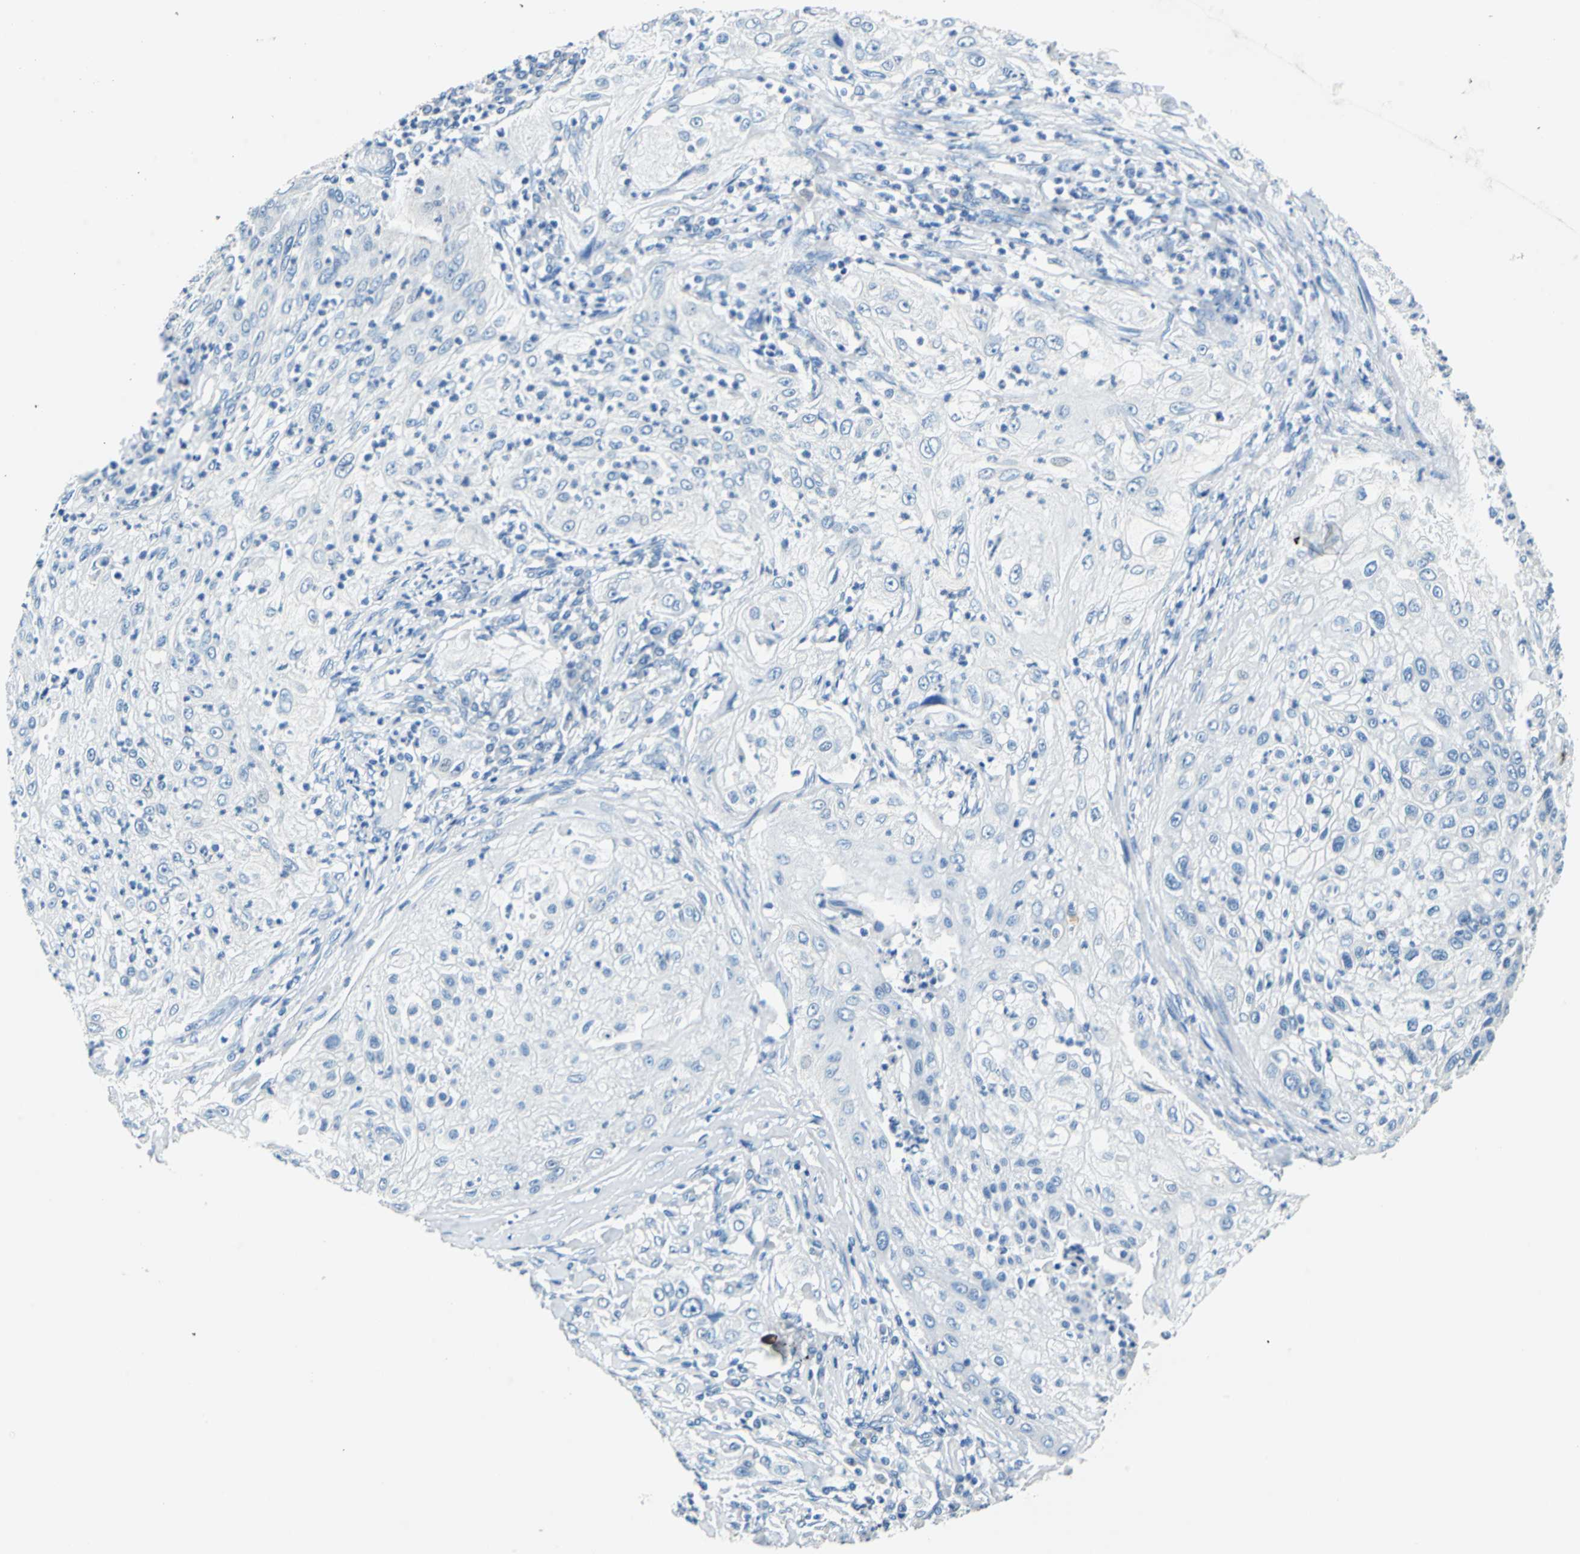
{"staining": {"intensity": "negative", "quantity": "none", "location": "none"}, "tissue": "lung cancer", "cell_type": "Tumor cells", "image_type": "cancer", "snomed": [{"axis": "morphology", "description": "Inflammation, NOS"}, {"axis": "morphology", "description": "Squamous cell carcinoma, NOS"}, {"axis": "topography", "description": "Lymph node"}, {"axis": "topography", "description": "Soft tissue"}, {"axis": "topography", "description": "Lung"}], "caption": "Immunohistochemistry histopathology image of lung squamous cell carcinoma stained for a protein (brown), which shows no positivity in tumor cells.", "gene": "TEX264", "patient": {"sex": "male", "age": 66}}